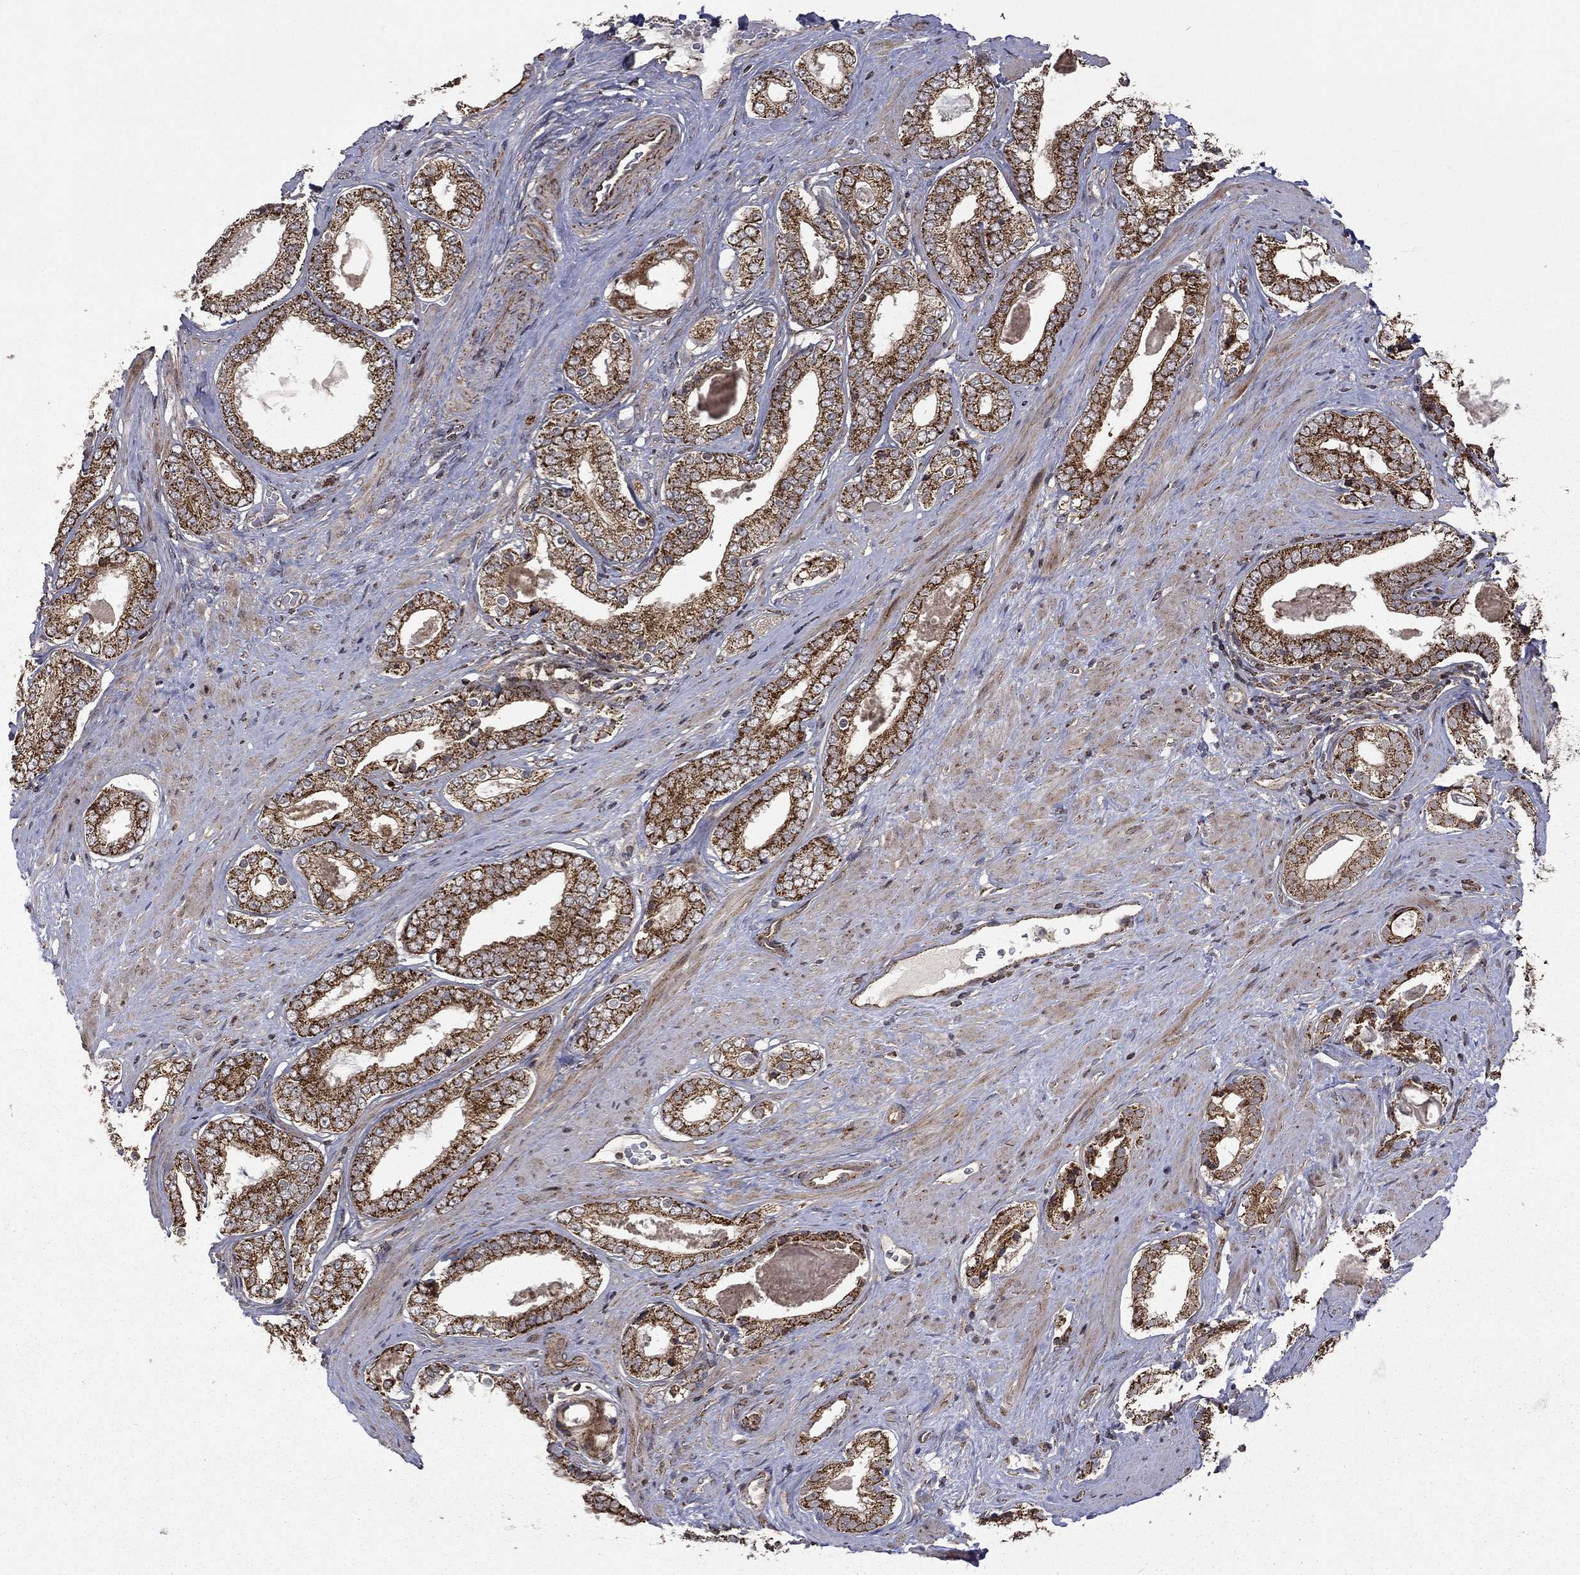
{"staining": {"intensity": "strong", "quantity": ">75%", "location": "cytoplasmic/membranous"}, "tissue": "prostate cancer", "cell_type": "Tumor cells", "image_type": "cancer", "snomed": [{"axis": "morphology", "description": "Adenocarcinoma, Low grade"}, {"axis": "topography", "description": "Prostate and seminal vesicle, NOS"}], "caption": "A photomicrograph showing strong cytoplasmic/membranous positivity in approximately >75% of tumor cells in adenocarcinoma (low-grade) (prostate), as visualized by brown immunohistochemical staining.", "gene": "GIMAP6", "patient": {"sex": "male", "age": 61}}